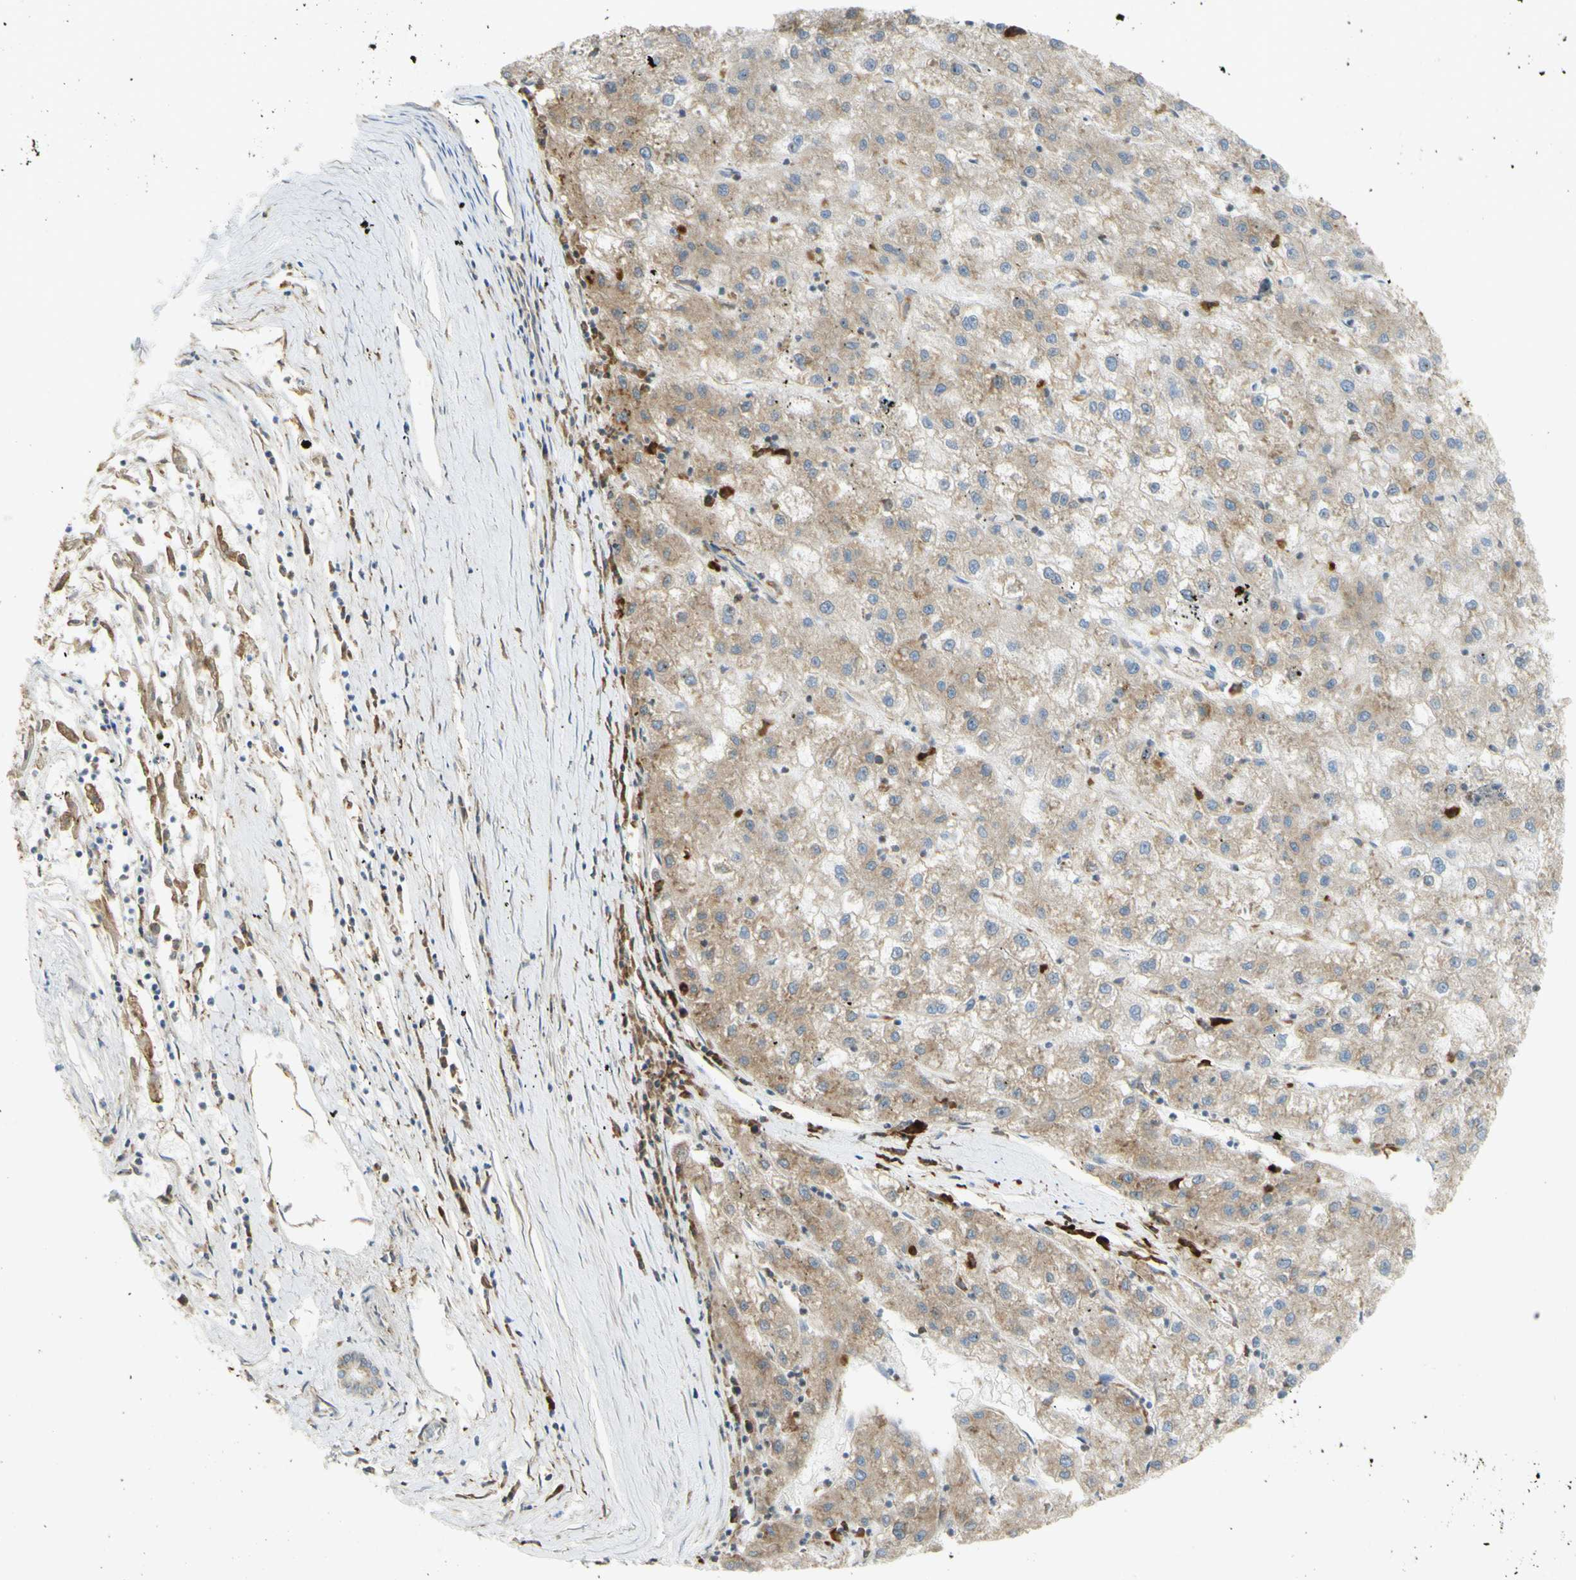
{"staining": {"intensity": "moderate", "quantity": ">75%", "location": "cytoplasmic/membranous"}, "tissue": "liver cancer", "cell_type": "Tumor cells", "image_type": "cancer", "snomed": [{"axis": "morphology", "description": "Carcinoma, Hepatocellular, NOS"}, {"axis": "topography", "description": "Liver"}], "caption": "A medium amount of moderate cytoplasmic/membranous positivity is seen in about >75% of tumor cells in liver cancer tissue.", "gene": "MANF", "patient": {"sex": "male", "age": 72}}